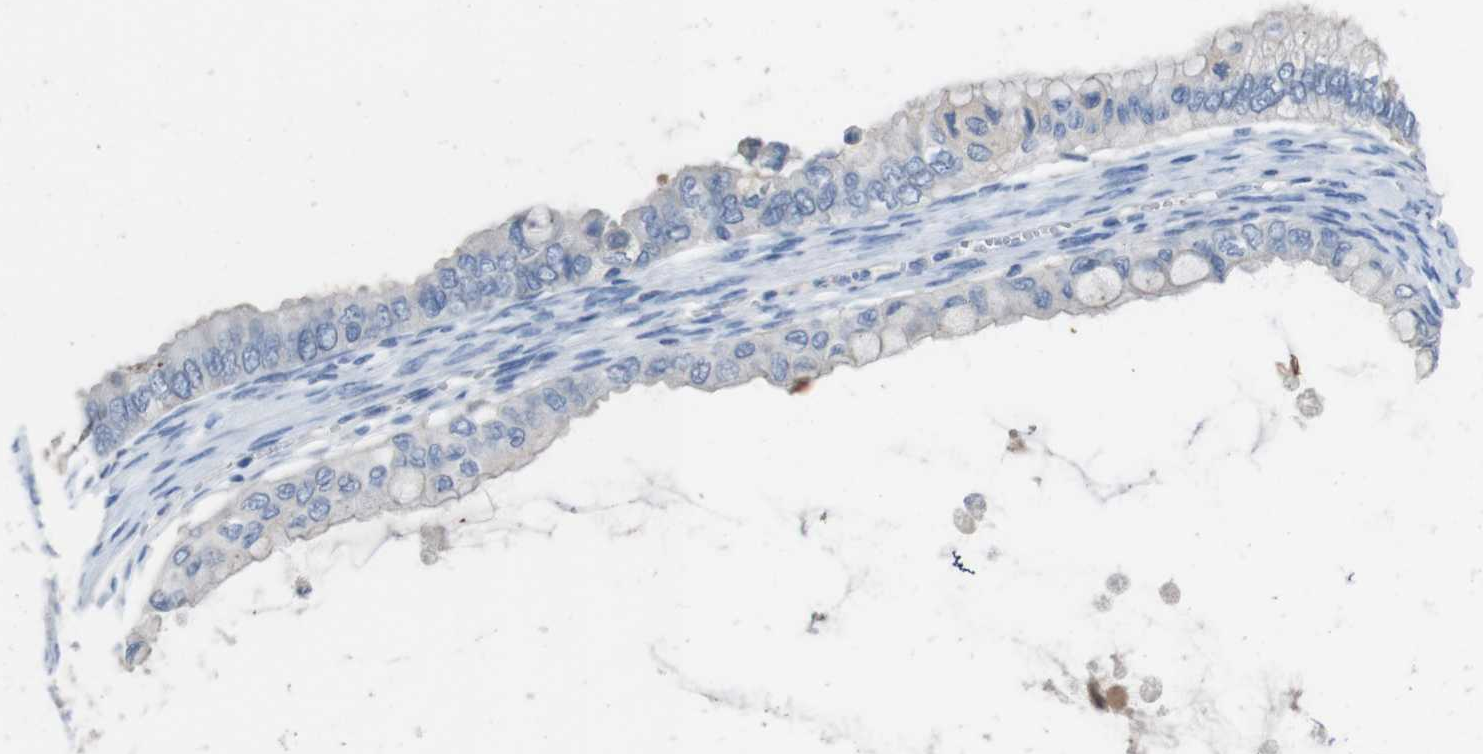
{"staining": {"intensity": "negative", "quantity": "none", "location": "none"}, "tissue": "ovarian cancer", "cell_type": "Tumor cells", "image_type": "cancer", "snomed": [{"axis": "morphology", "description": "Cystadenocarcinoma, mucinous, NOS"}, {"axis": "topography", "description": "Ovary"}], "caption": "IHC image of ovarian cancer stained for a protein (brown), which exhibits no positivity in tumor cells. The staining was performed using DAB (3,3'-diaminobenzidine) to visualize the protein expression in brown, while the nuclei were stained in blue with hematoxylin (Magnification: 20x).", "gene": "SLC2A8", "patient": {"sex": "female", "age": 80}}